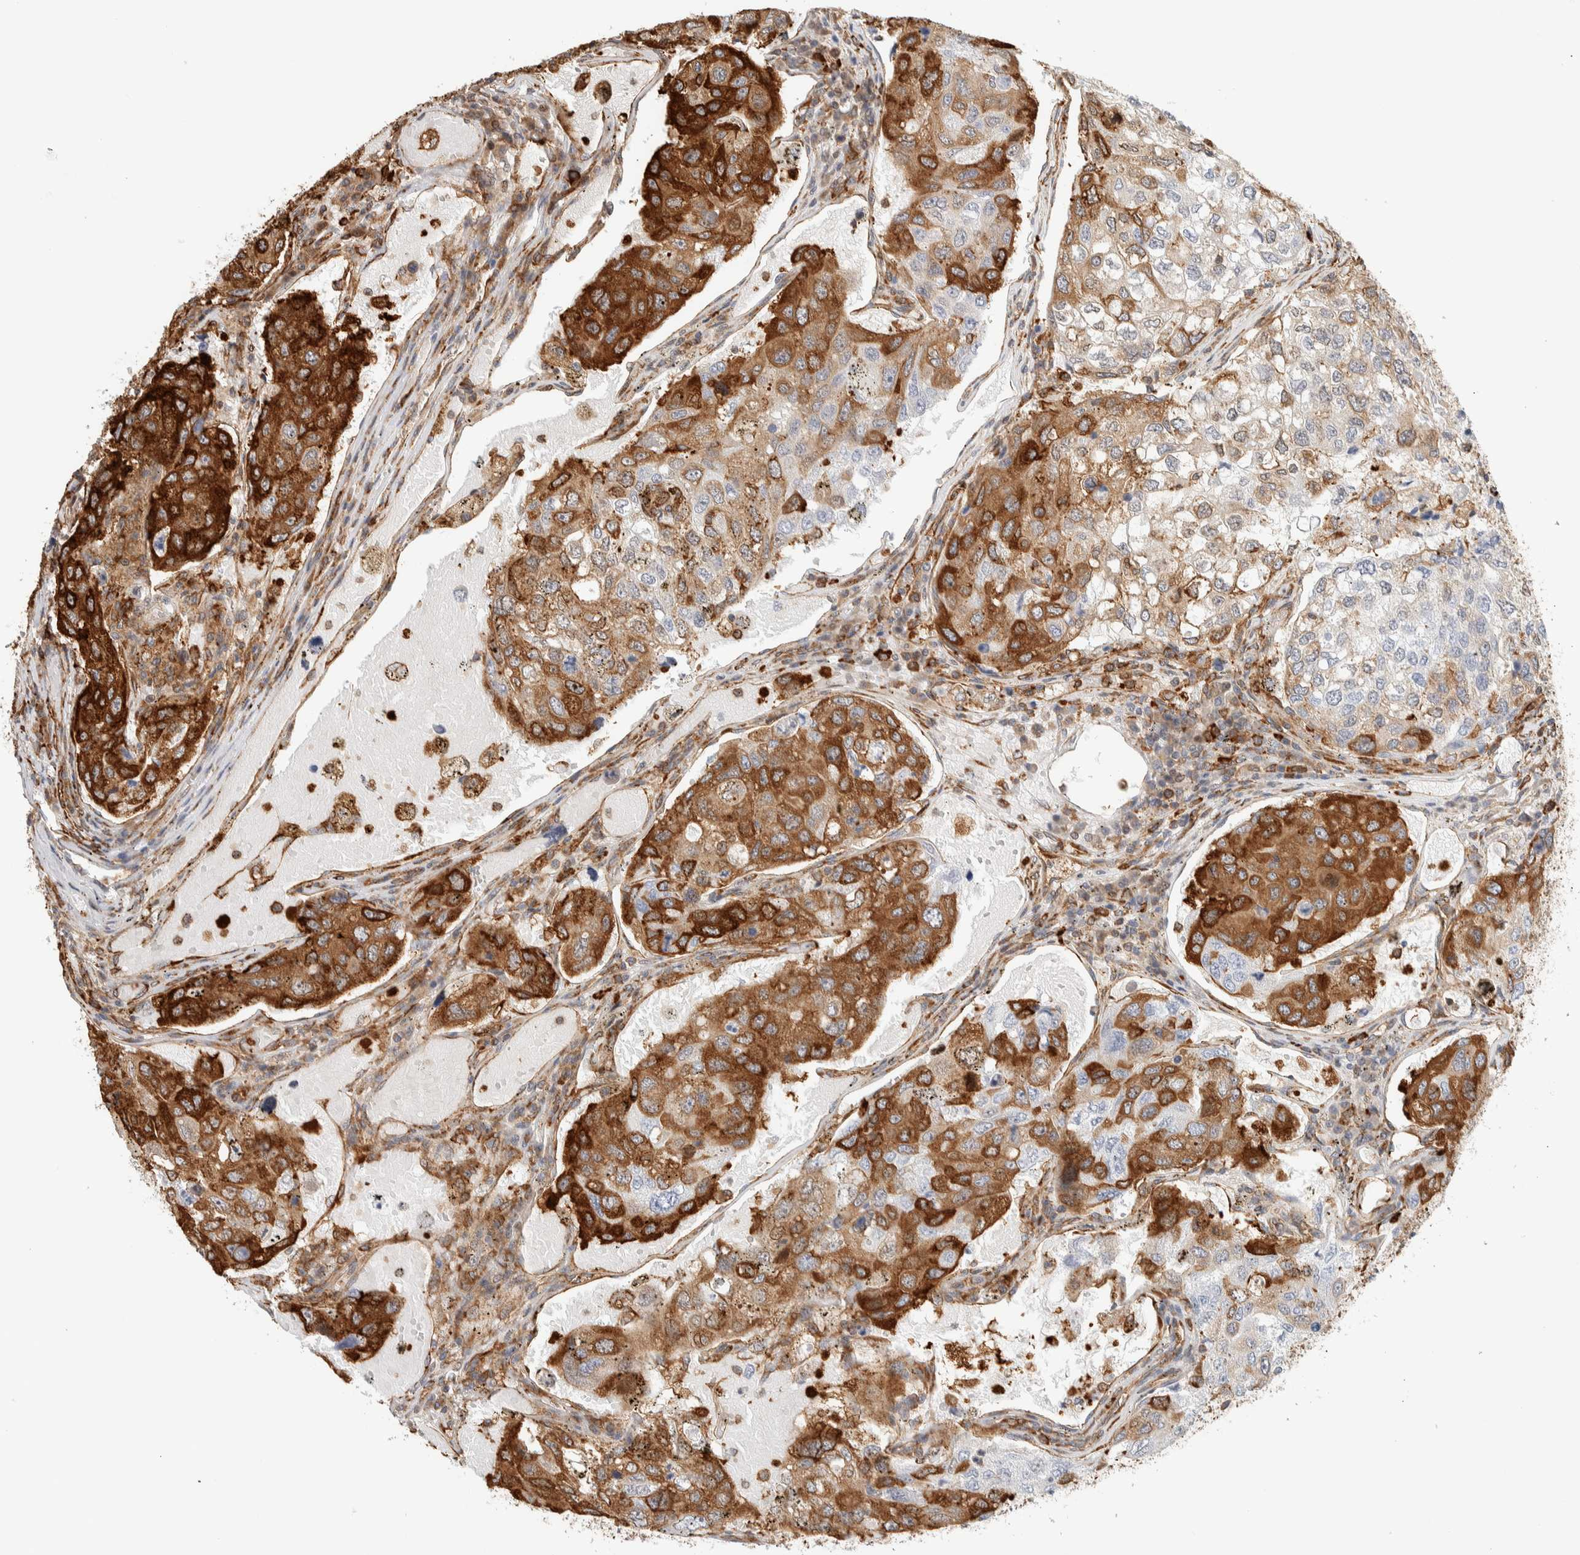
{"staining": {"intensity": "strong", "quantity": "25%-75%", "location": "cytoplasmic/membranous"}, "tissue": "urothelial cancer", "cell_type": "Tumor cells", "image_type": "cancer", "snomed": [{"axis": "morphology", "description": "Urothelial carcinoma, High grade"}, {"axis": "topography", "description": "Lymph node"}, {"axis": "topography", "description": "Urinary bladder"}], "caption": "This is a micrograph of immunohistochemistry staining of urothelial cancer, which shows strong staining in the cytoplasmic/membranous of tumor cells.", "gene": "LLGL2", "patient": {"sex": "male", "age": 51}}